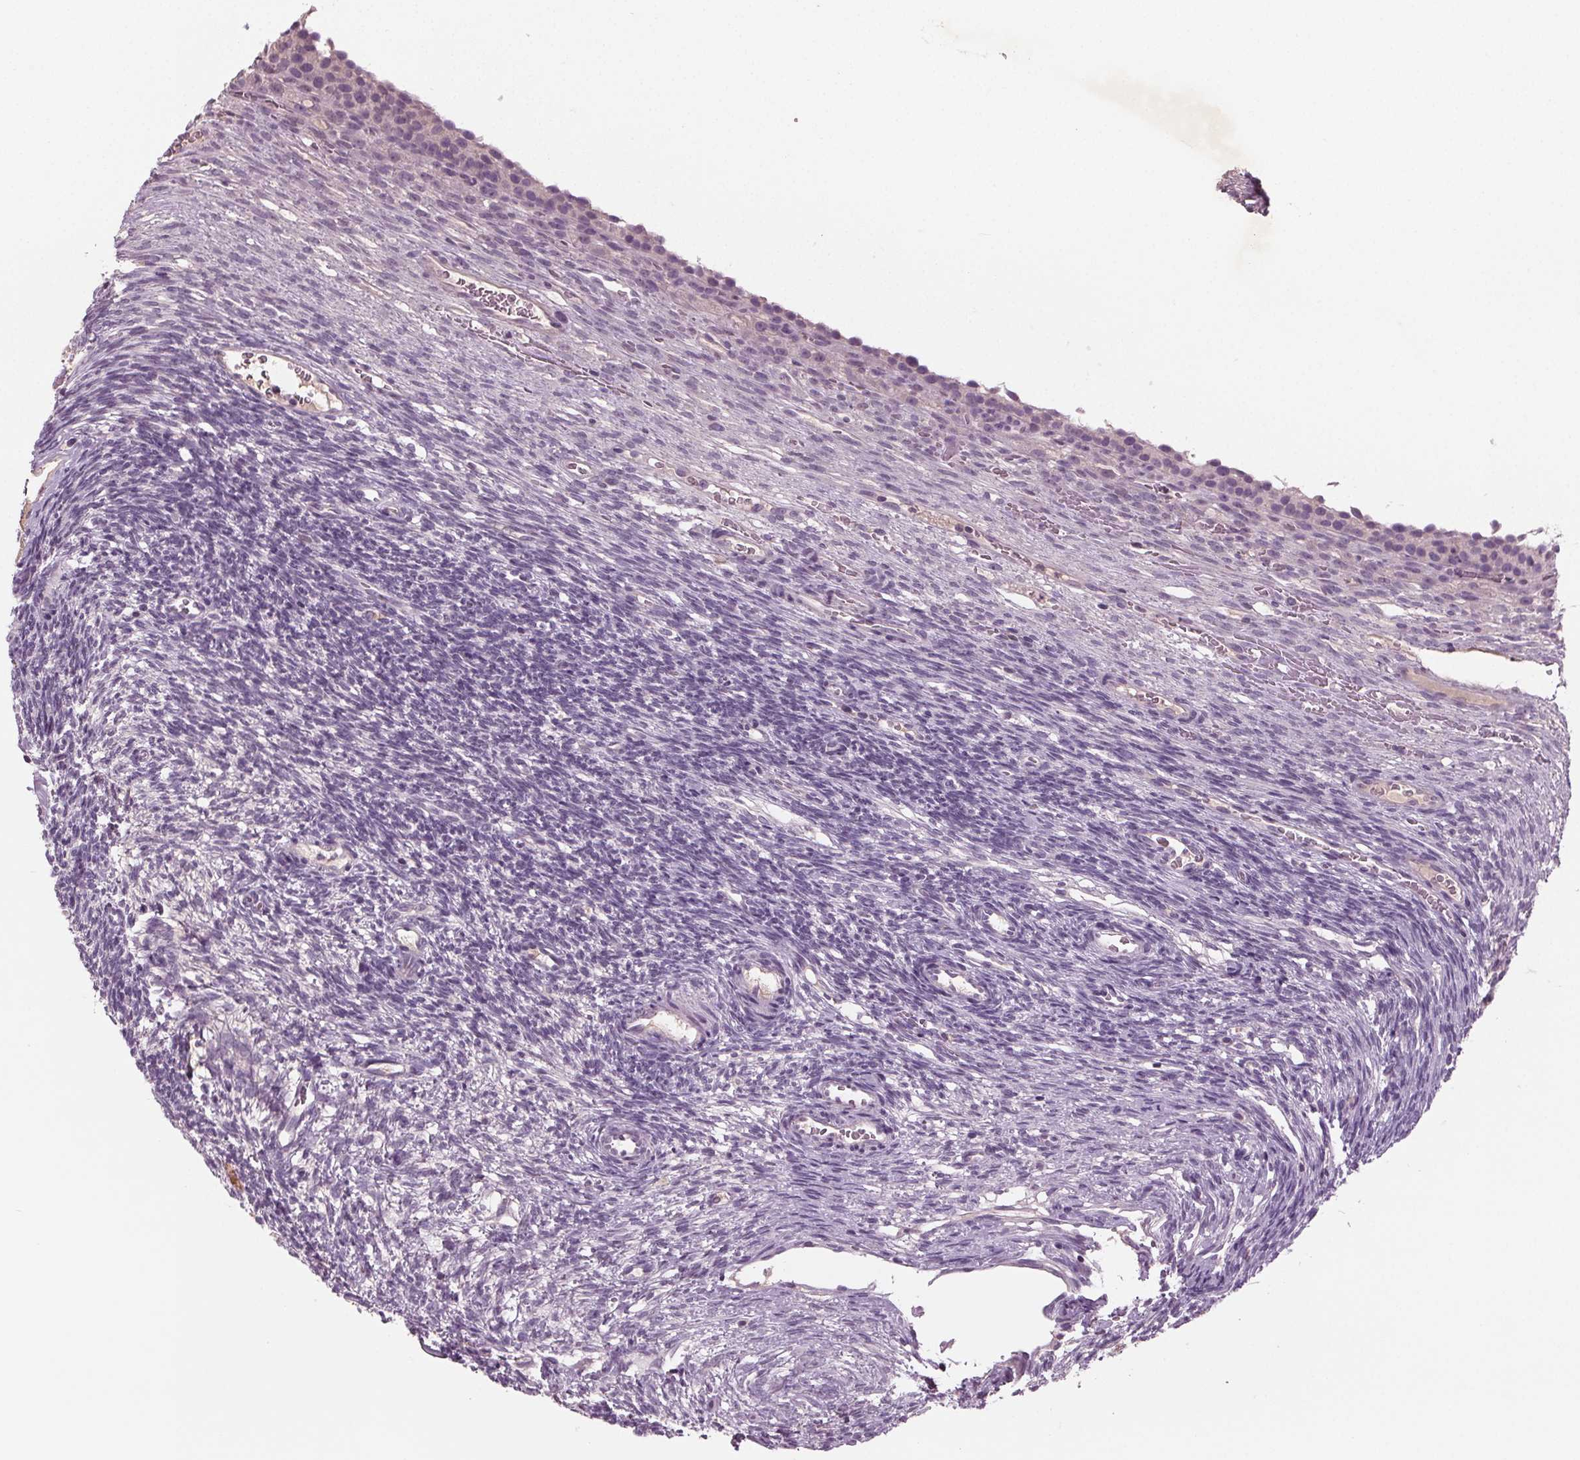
{"staining": {"intensity": "negative", "quantity": "none", "location": "none"}, "tissue": "ovary", "cell_type": "Follicle cells", "image_type": "normal", "snomed": [{"axis": "morphology", "description": "Normal tissue, NOS"}, {"axis": "topography", "description": "Ovary"}], "caption": "Follicle cells show no significant positivity in normal ovary.", "gene": "BHLHE22", "patient": {"sex": "female", "age": 34}}